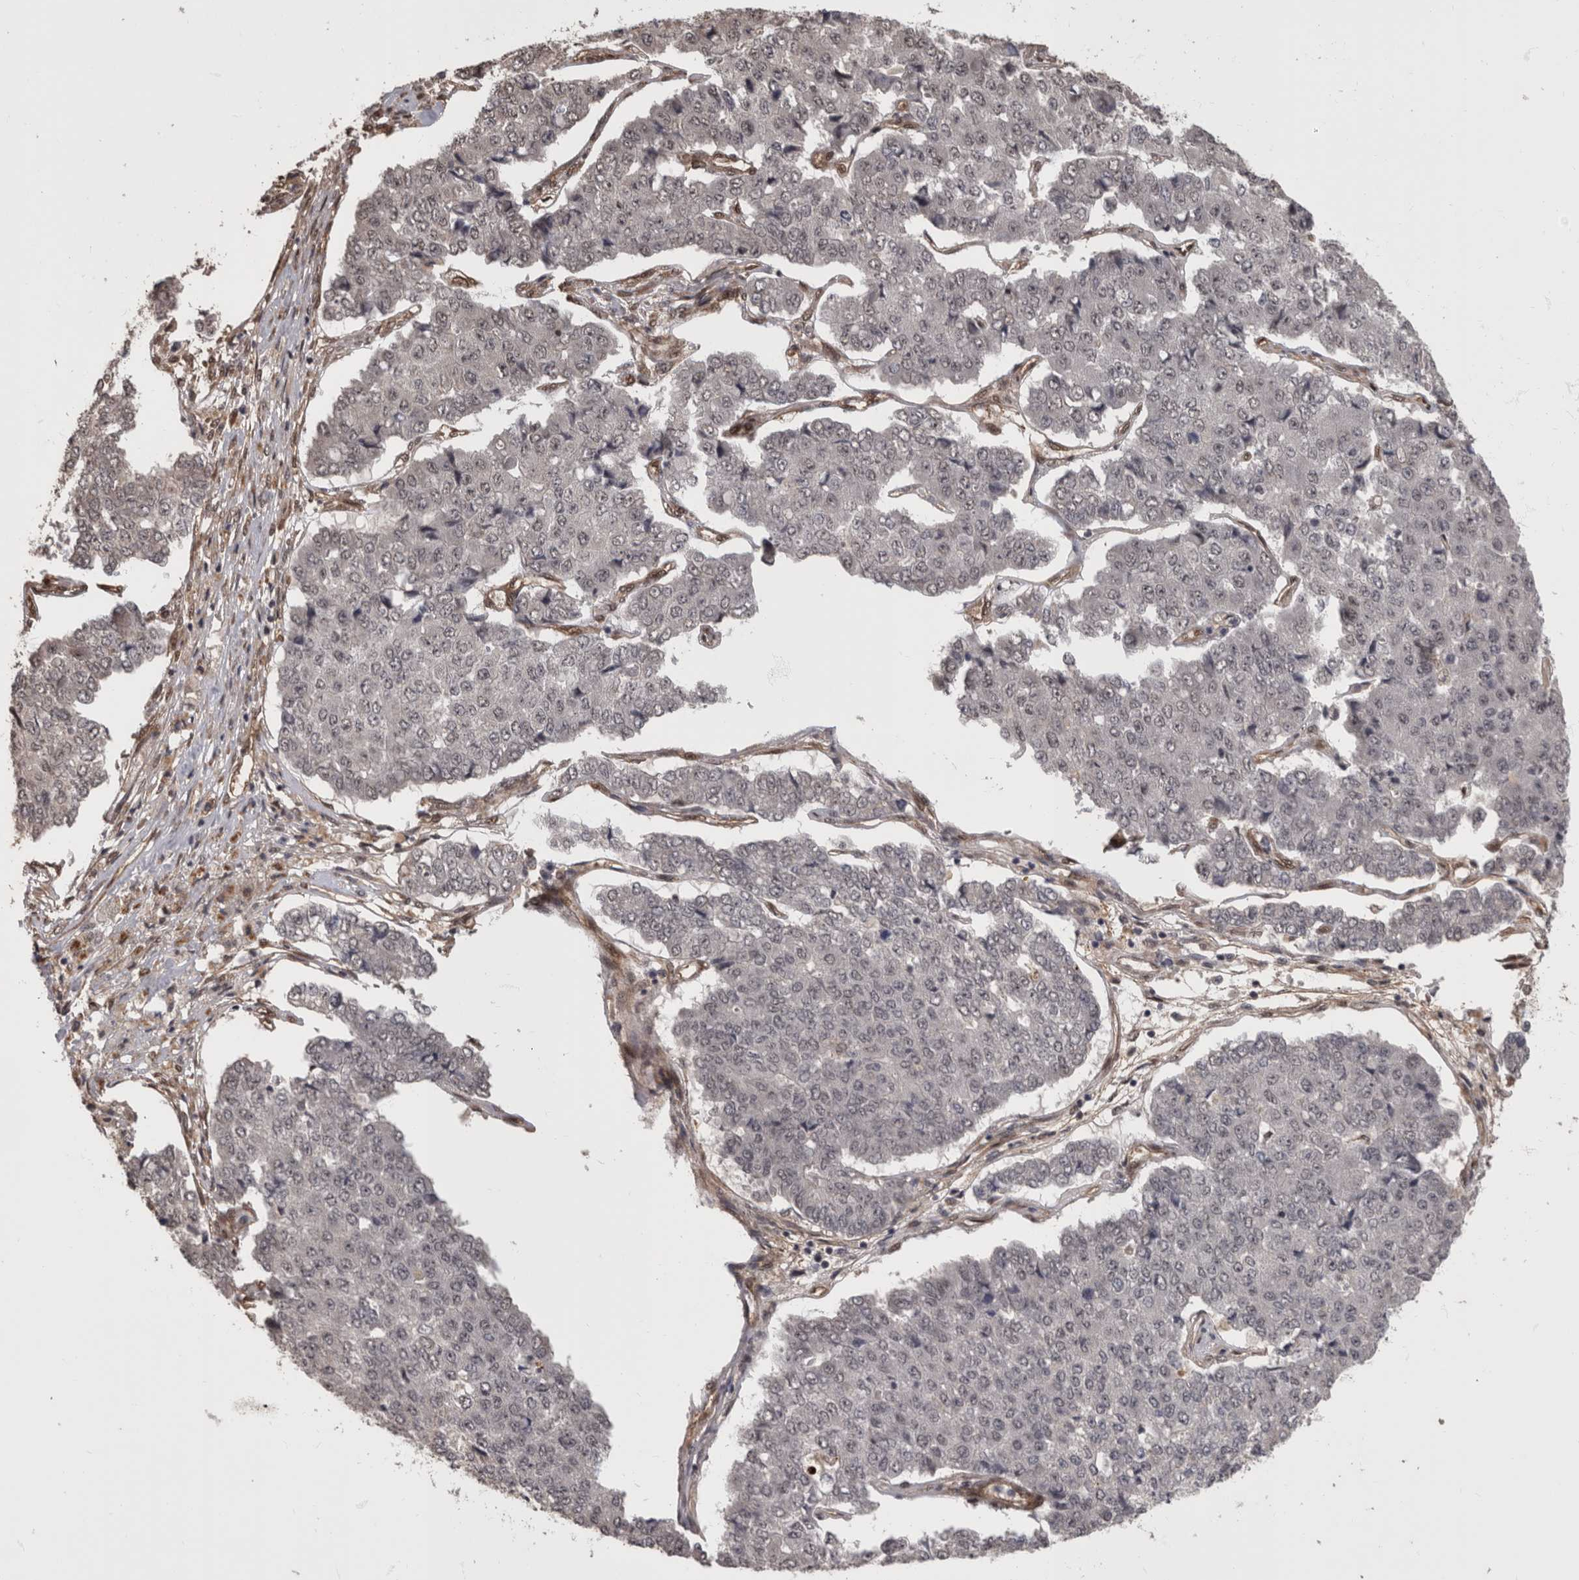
{"staining": {"intensity": "negative", "quantity": "none", "location": "none"}, "tissue": "pancreatic cancer", "cell_type": "Tumor cells", "image_type": "cancer", "snomed": [{"axis": "morphology", "description": "Adenocarcinoma, NOS"}, {"axis": "topography", "description": "Pancreas"}], "caption": "IHC of human adenocarcinoma (pancreatic) exhibits no expression in tumor cells. (DAB IHC with hematoxylin counter stain).", "gene": "AKT3", "patient": {"sex": "male", "age": 50}}